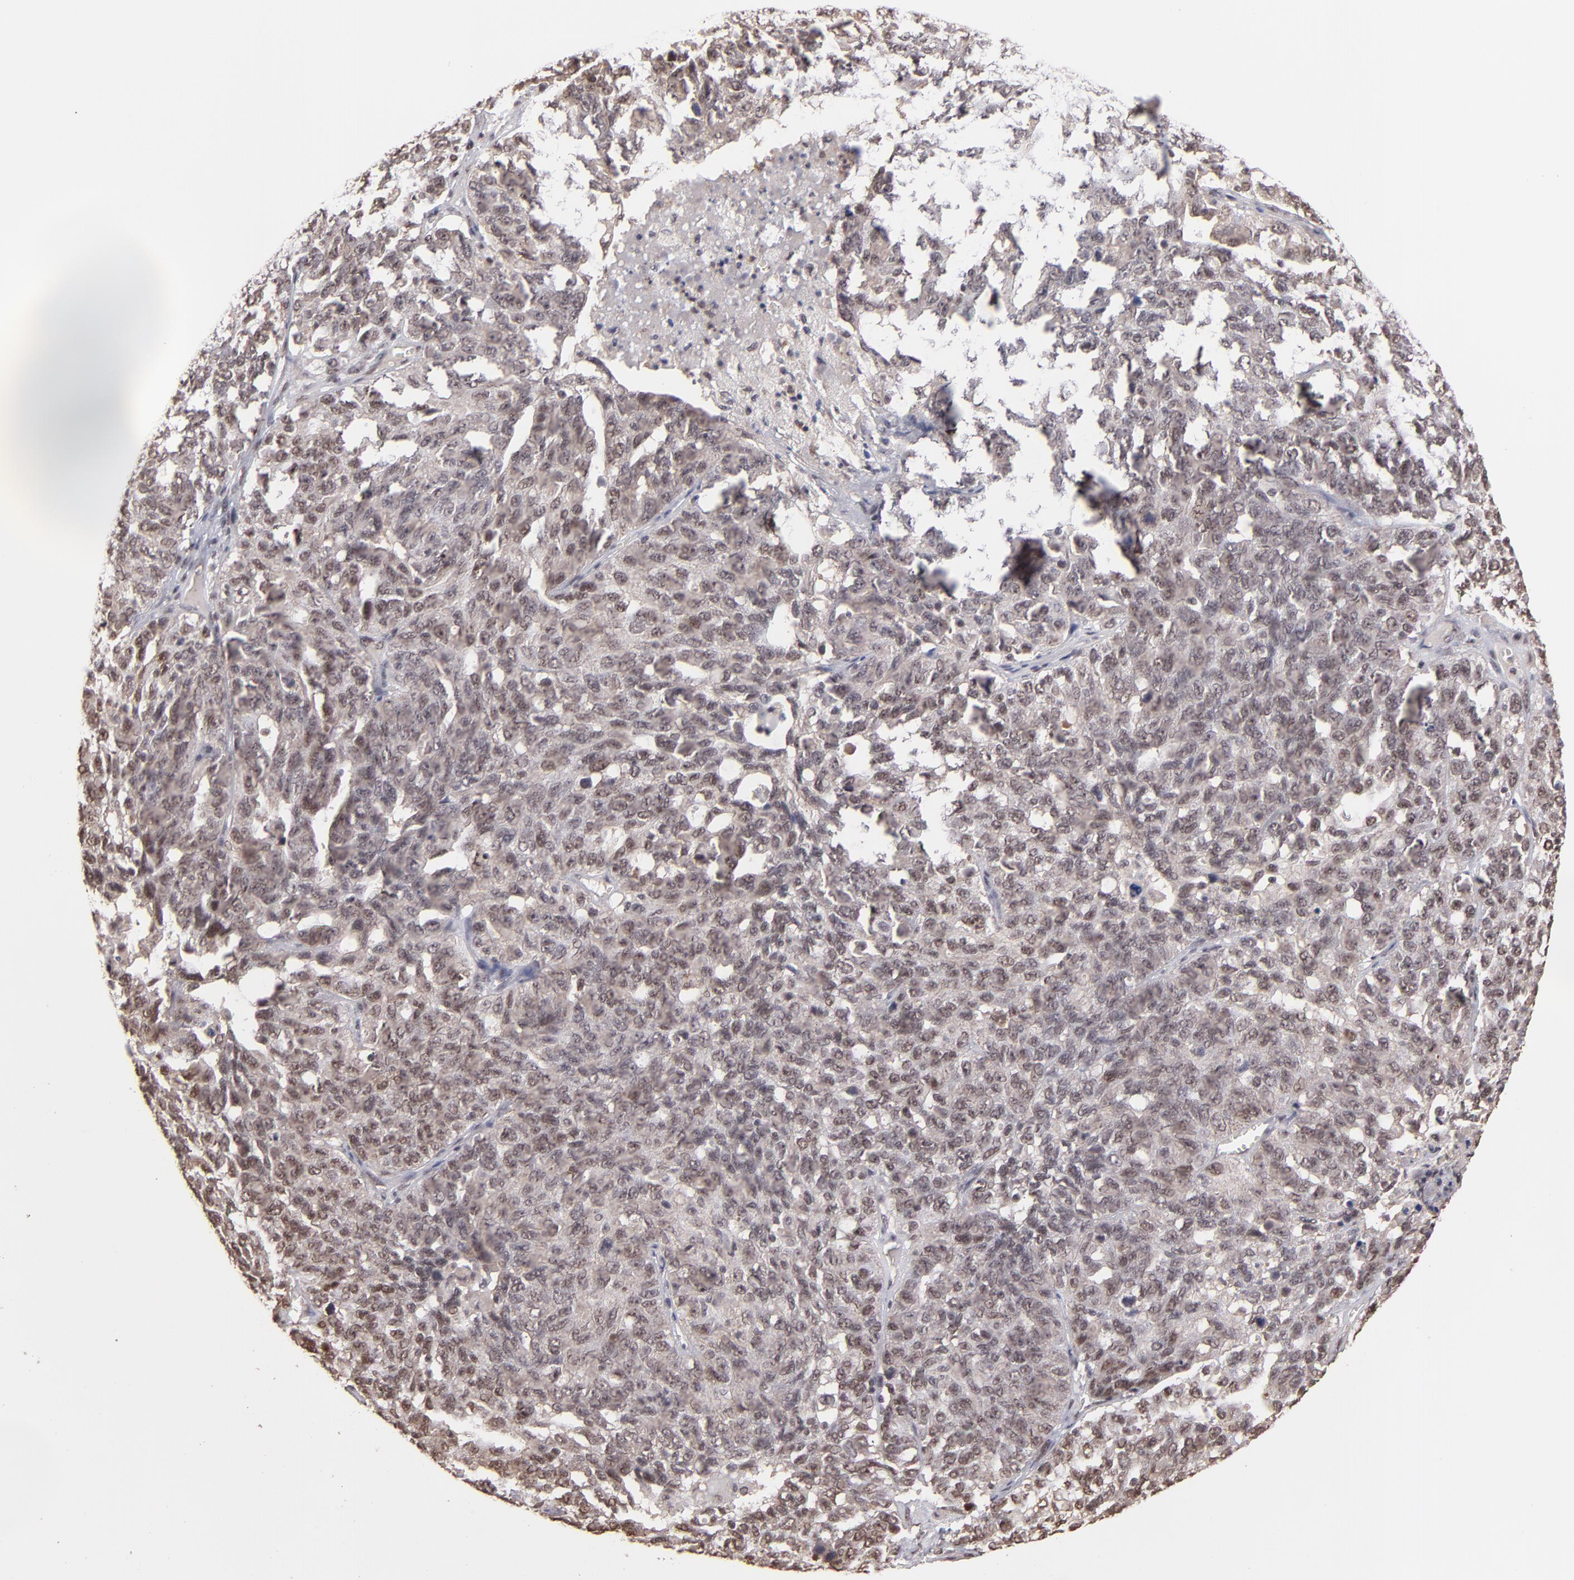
{"staining": {"intensity": "weak", "quantity": "25%-75%", "location": "nuclear"}, "tissue": "ovarian cancer", "cell_type": "Tumor cells", "image_type": "cancer", "snomed": [{"axis": "morphology", "description": "Cystadenocarcinoma, serous, NOS"}, {"axis": "topography", "description": "Ovary"}], "caption": "DAB (3,3'-diaminobenzidine) immunohistochemical staining of human ovarian cancer (serous cystadenocarcinoma) shows weak nuclear protein expression in approximately 25%-75% of tumor cells.", "gene": "TERF2", "patient": {"sex": "female", "age": 71}}